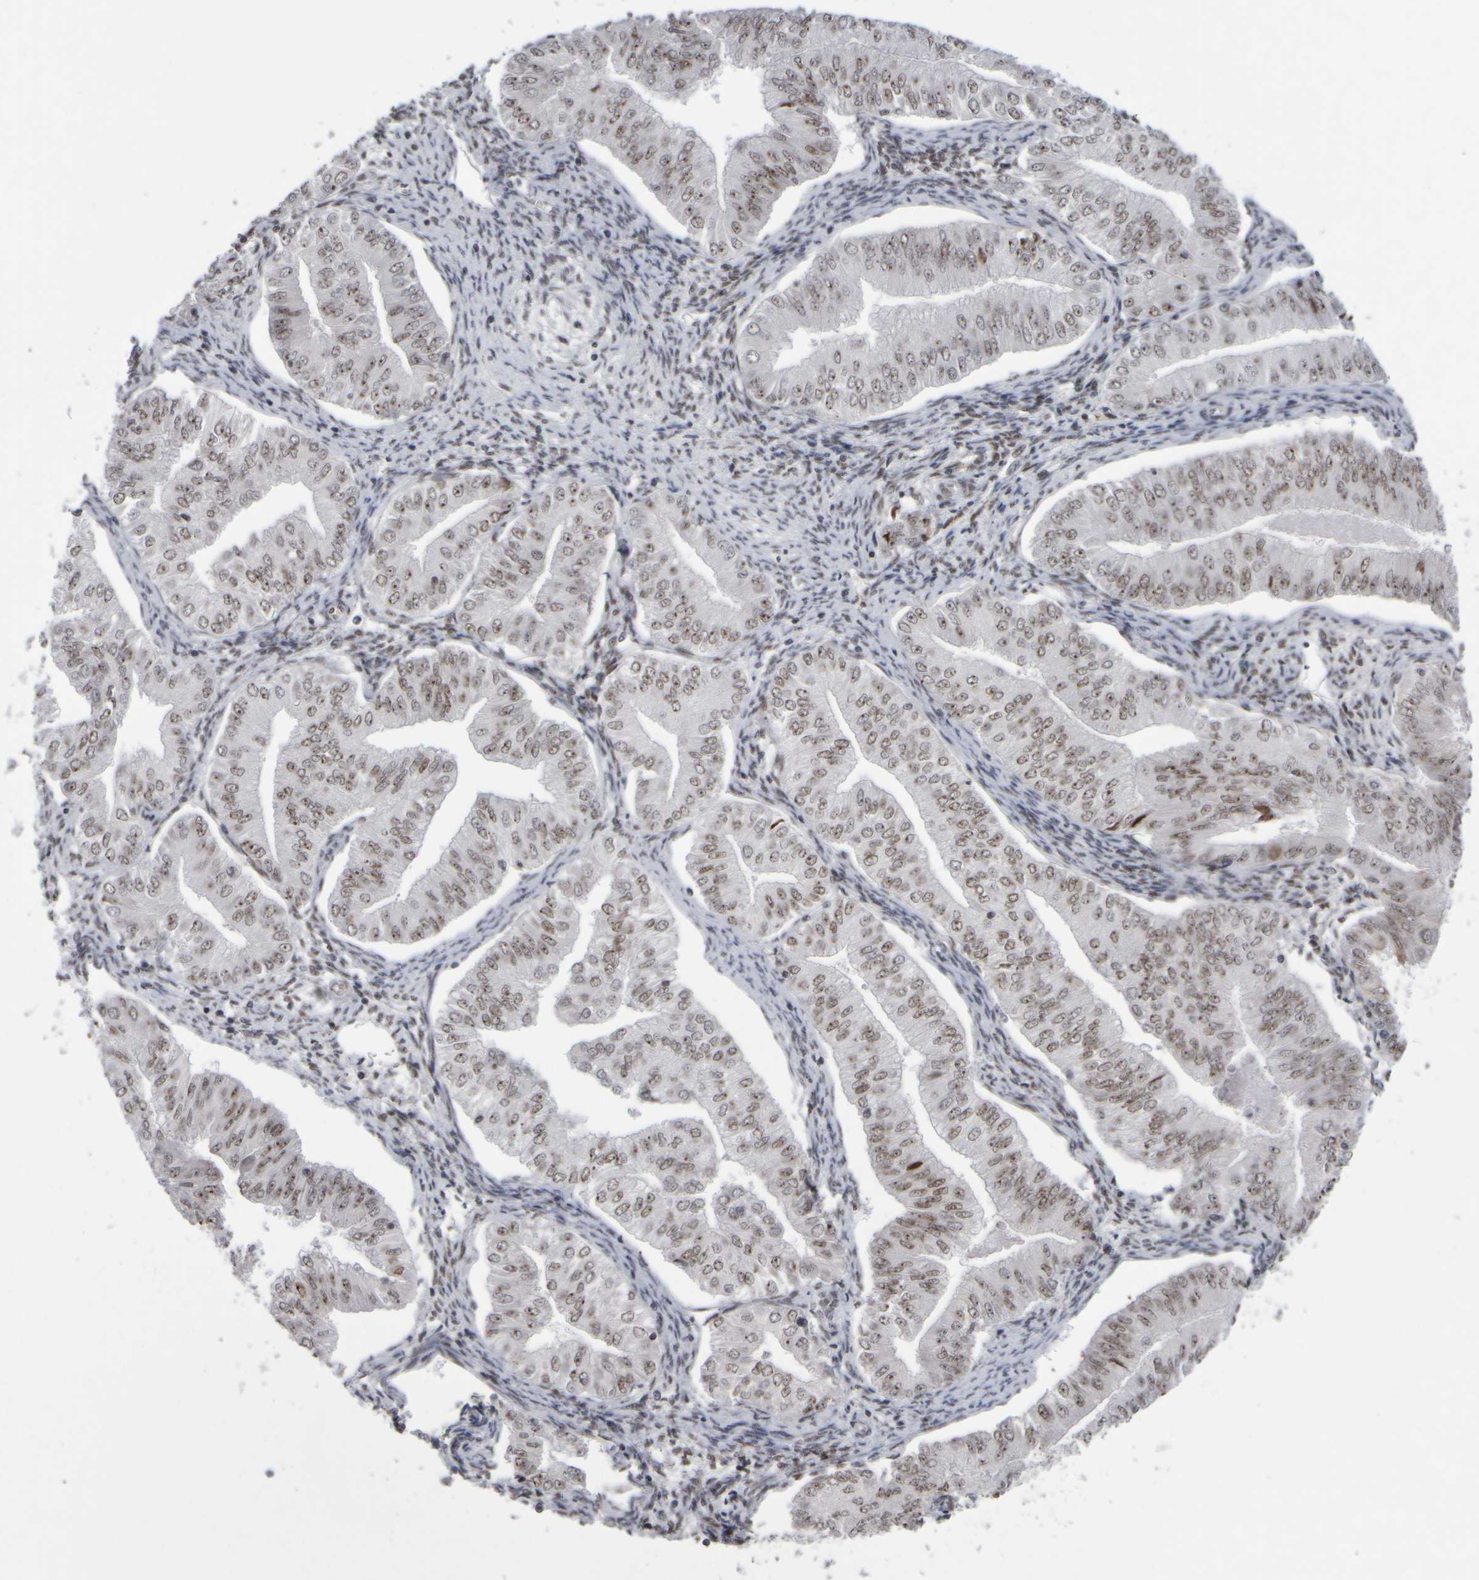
{"staining": {"intensity": "moderate", "quantity": ">75%", "location": "nuclear"}, "tissue": "endometrial cancer", "cell_type": "Tumor cells", "image_type": "cancer", "snomed": [{"axis": "morphology", "description": "Normal tissue, NOS"}, {"axis": "morphology", "description": "Adenocarcinoma, NOS"}, {"axis": "topography", "description": "Endometrium"}], "caption": "Endometrial adenocarcinoma stained for a protein demonstrates moderate nuclear positivity in tumor cells.", "gene": "SURF6", "patient": {"sex": "female", "age": 53}}